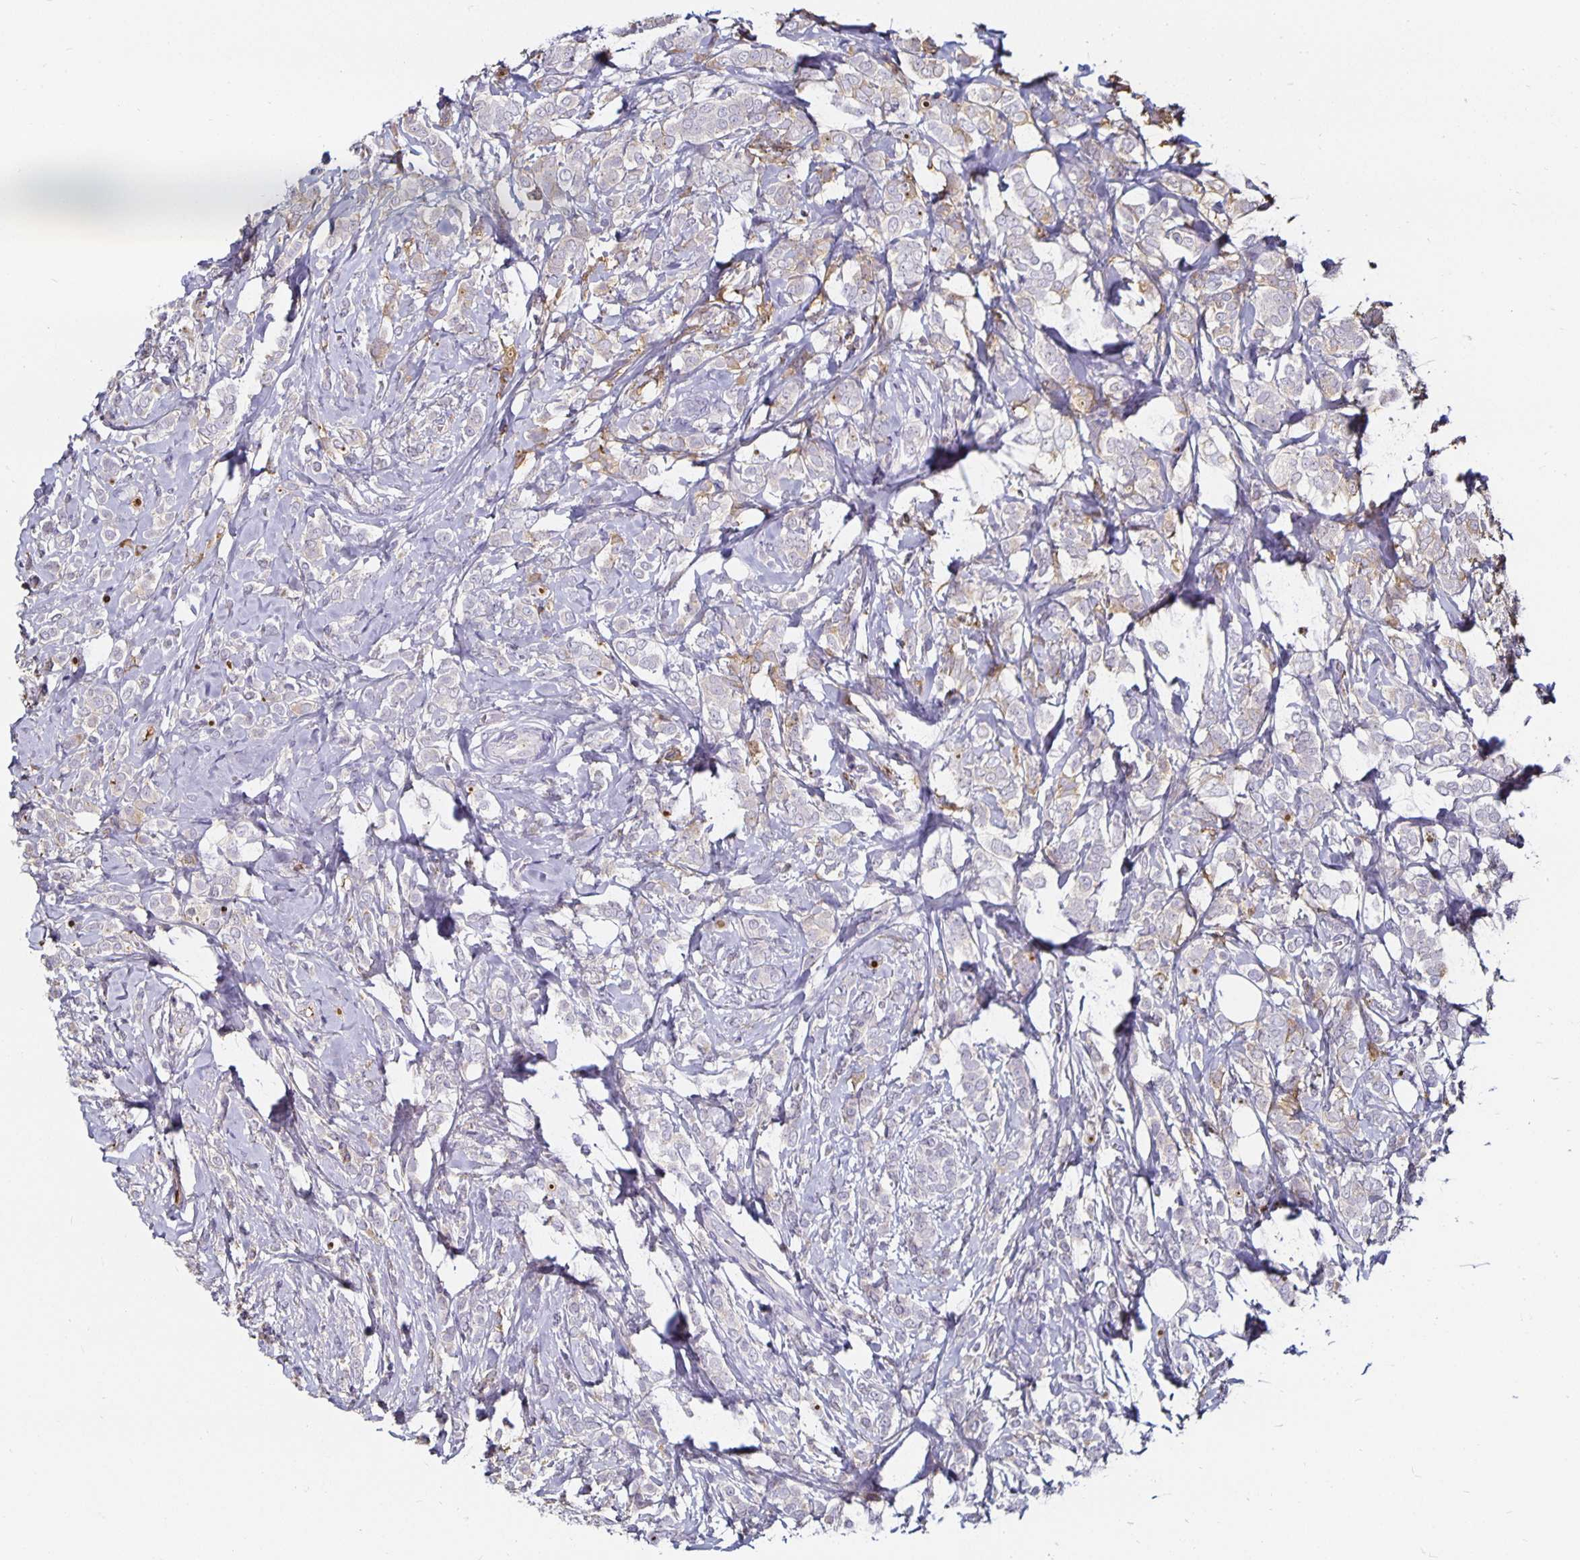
{"staining": {"intensity": "negative", "quantity": "none", "location": "none"}, "tissue": "breast cancer", "cell_type": "Tumor cells", "image_type": "cancer", "snomed": [{"axis": "morphology", "description": "Lobular carcinoma"}, {"axis": "topography", "description": "Breast"}], "caption": "Tumor cells show no significant protein positivity in lobular carcinoma (breast).", "gene": "TTR", "patient": {"sex": "female", "age": 49}}